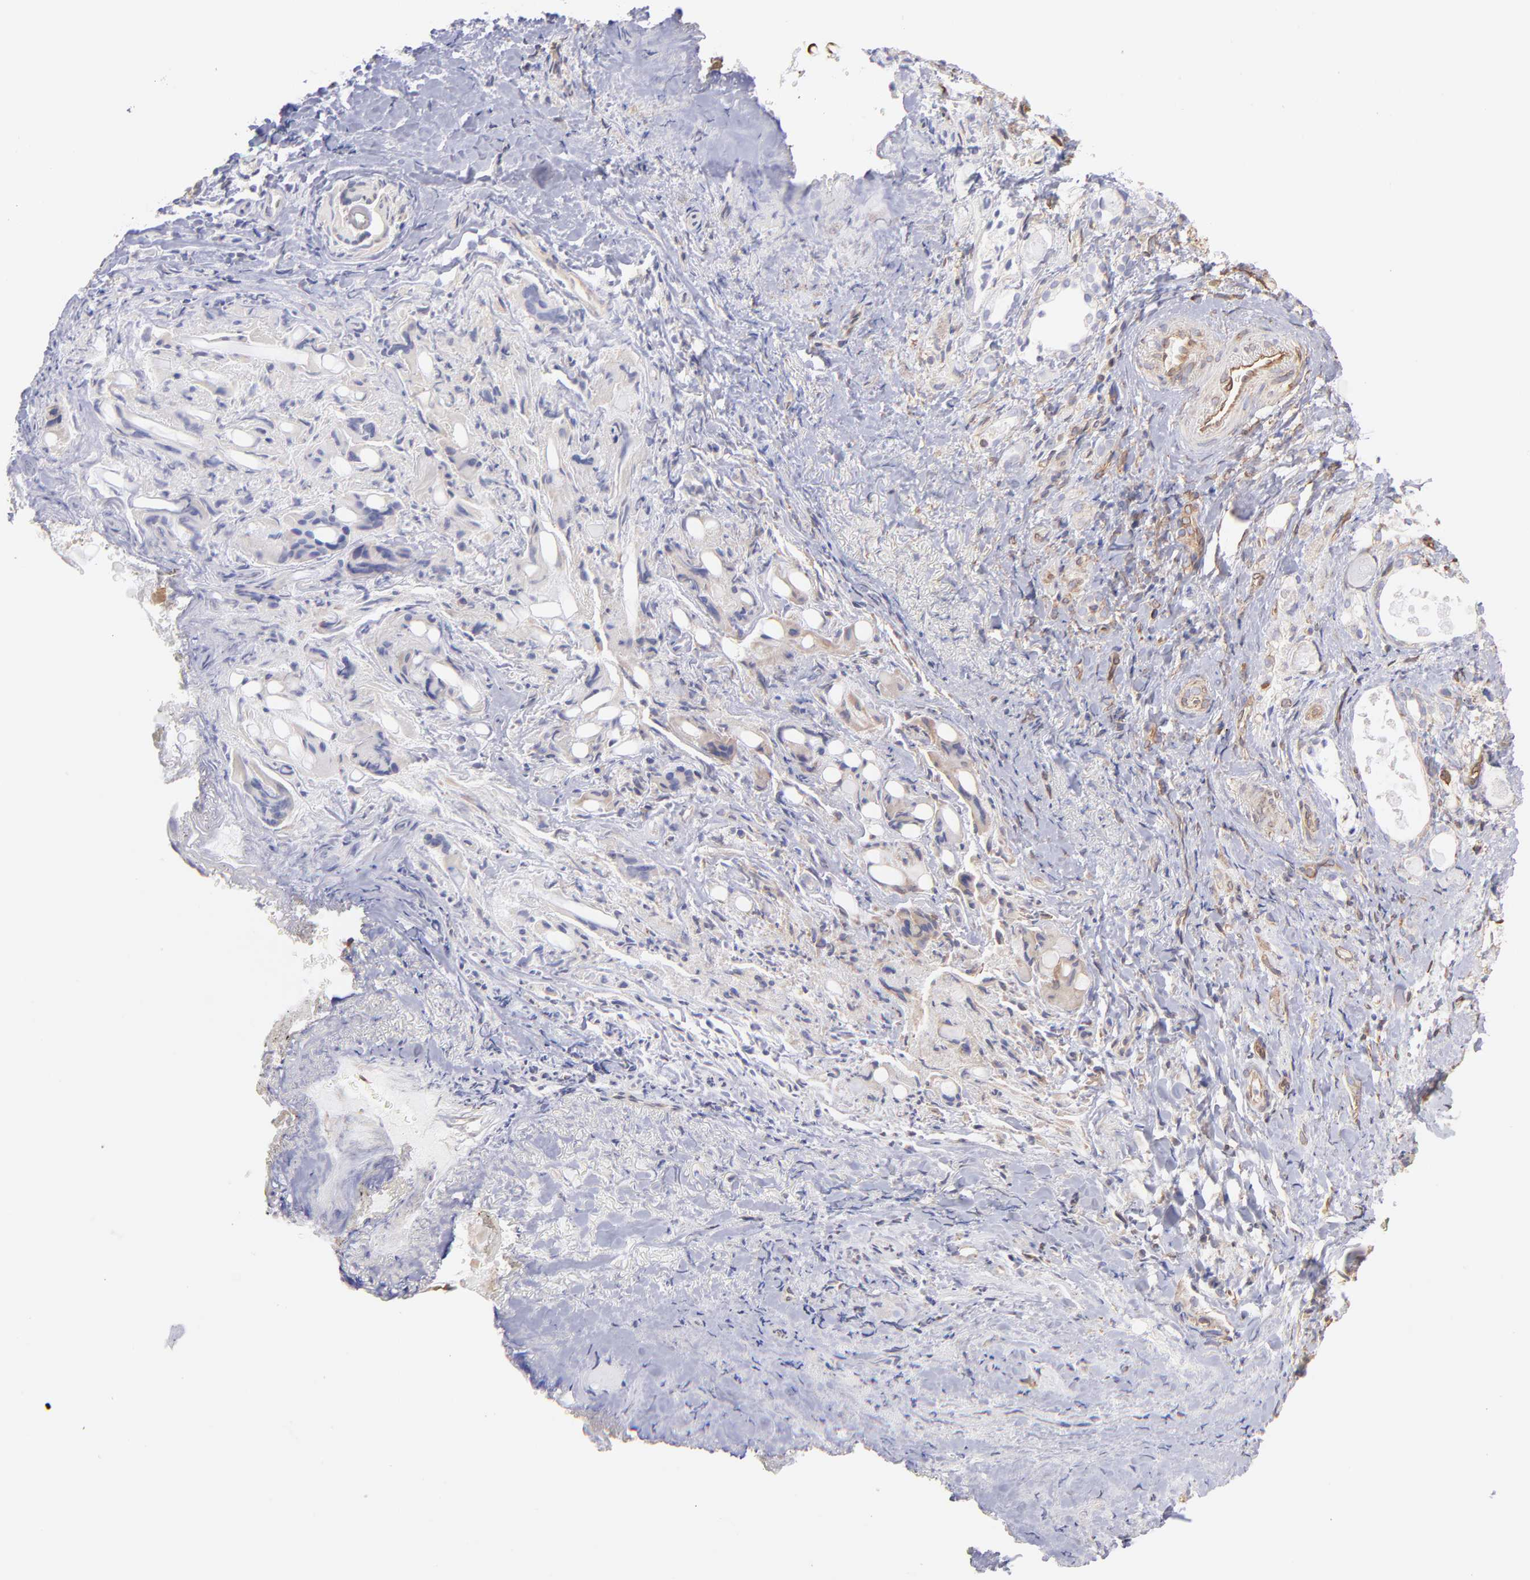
{"staining": {"intensity": "weak", "quantity": "25%-75%", "location": "cytoplasmic/membranous"}, "tissue": "thyroid gland", "cell_type": "Glandular cells", "image_type": "normal", "snomed": [{"axis": "morphology", "description": "Normal tissue, NOS"}, {"axis": "topography", "description": "Thyroid gland"}], "caption": "IHC micrograph of benign human thyroid gland stained for a protein (brown), which reveals low levels of weak cytoplasmic/membranous positivity in about 25%-75% of glandular cells.", "gene": "PLEC", "patient": {"sex": "female", "age": 75}}